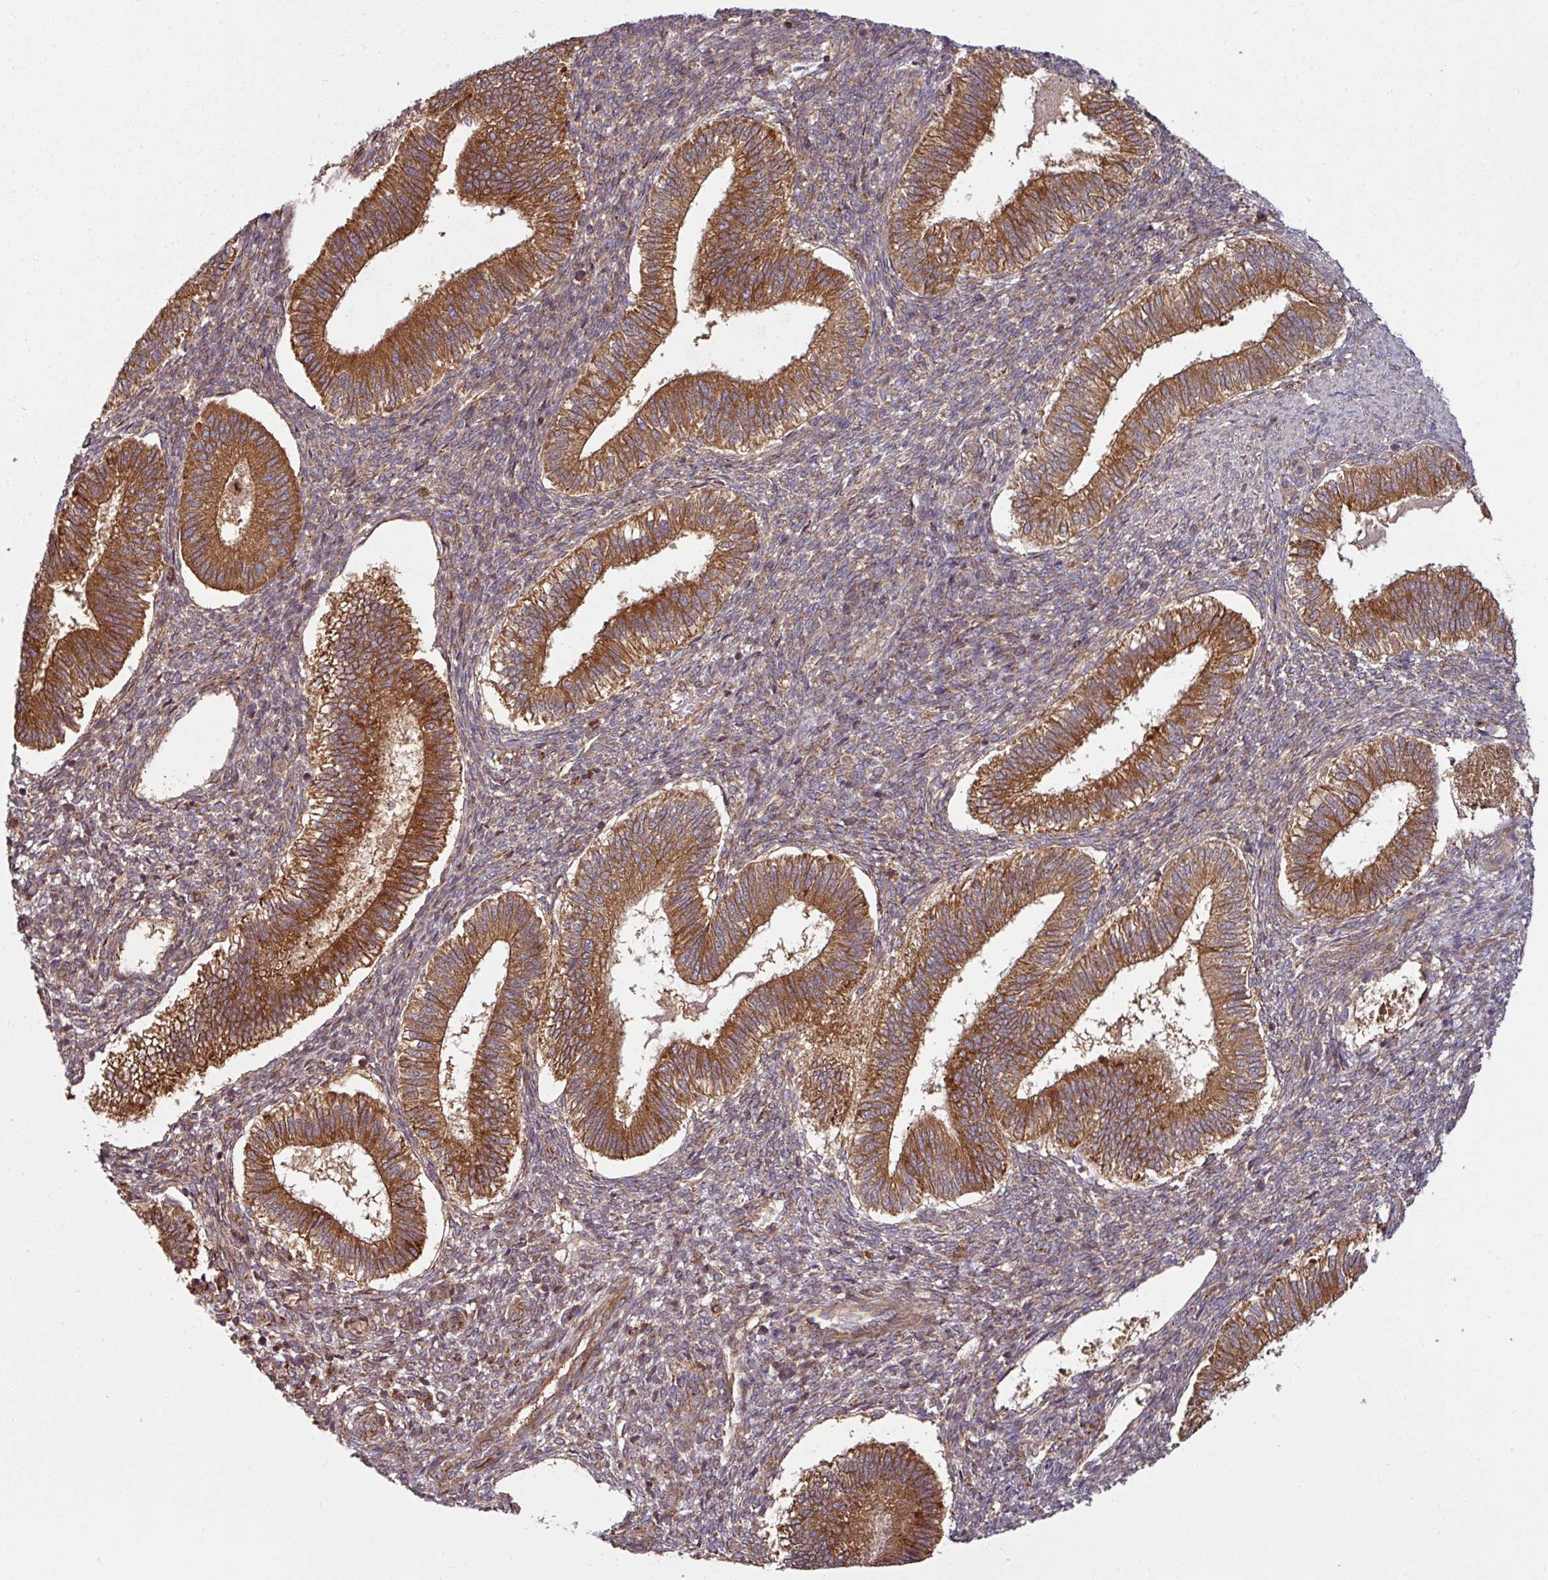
{"staining": {"intensity": "moderate", "quantity": "25%-75%", "location": "cytoplasmic/membranous"}, "tissue": "endometrium", "cell_type": "Cells in endometrial stroma", "image_type": "normal", "snomed": [{"axis": "morphology", "description": "Normal tissue, NOS"}, {"axis": "topography", "description": "Endometrium"}], "caption": "Immunohistochemistry image of benign endometrium stained for a protein (brown), which exhibits medium levels of moderate cytoplasmic/membranous staining in about 25%-75% of cells in endometrial stroma.", "gene": "RAB5A", "patient": {"sex": "female", "age": 25}}